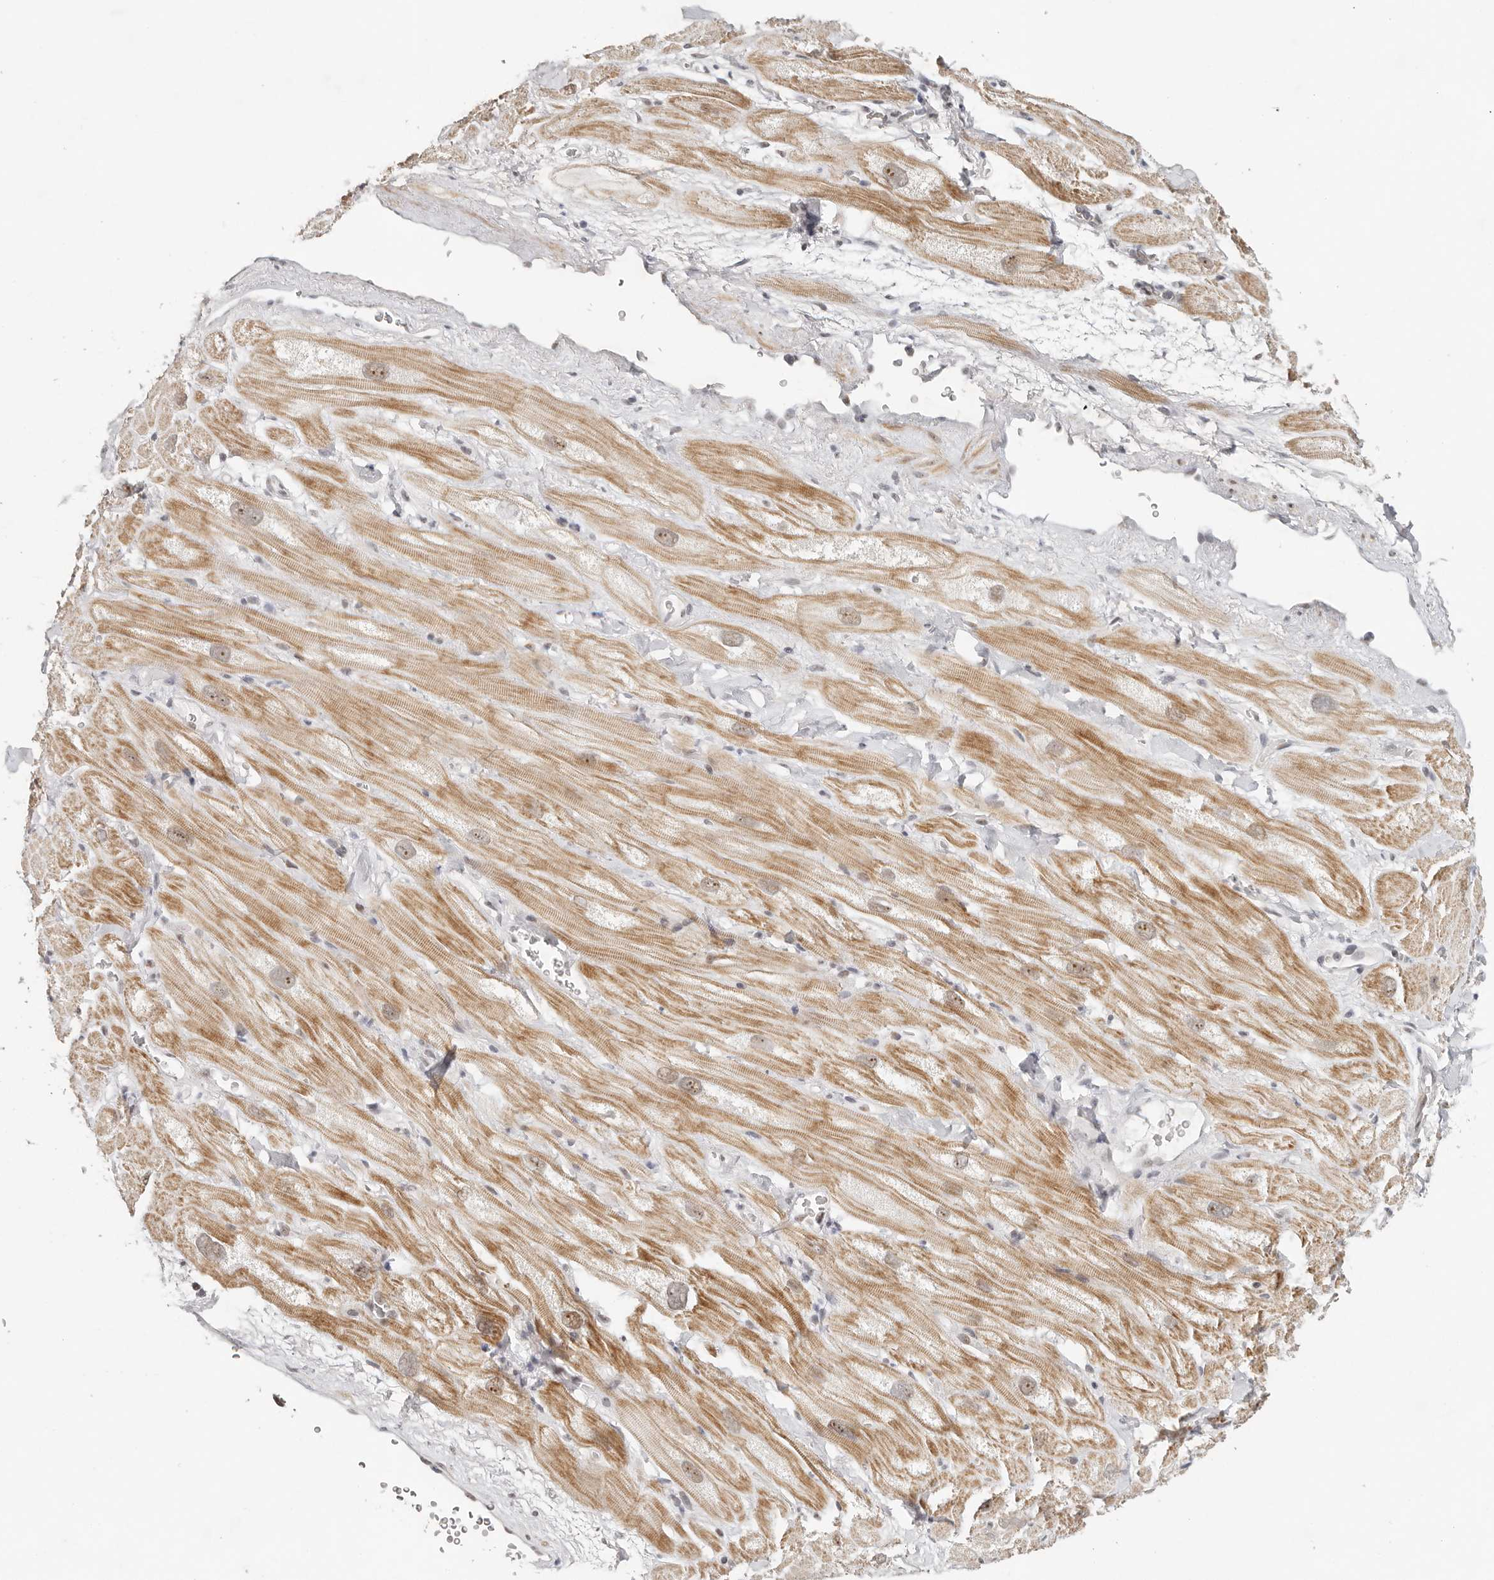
{"staining": {"intensity": "moderate", "quantity": "25%-75%", "location": "cytoplasmic/membranous,nuclear"}, "tissue": "heart muscle", "cell_type": "Cardiomyocytes", "image_type": "normal", "snomed": [{"axis": "morphology", "description": "Normal tissue, NOS"}, {"axis": "topography", "description": "Heart"}], "caption": "A medium amount of moderate cytoplasmic/membranous,nuclear staining is identified in approximately 25%-75% of cardiomyocytes in unremarkable heart muscle.", "gene": "LARP7", "patient": {"sex": "male", "age": 49}}